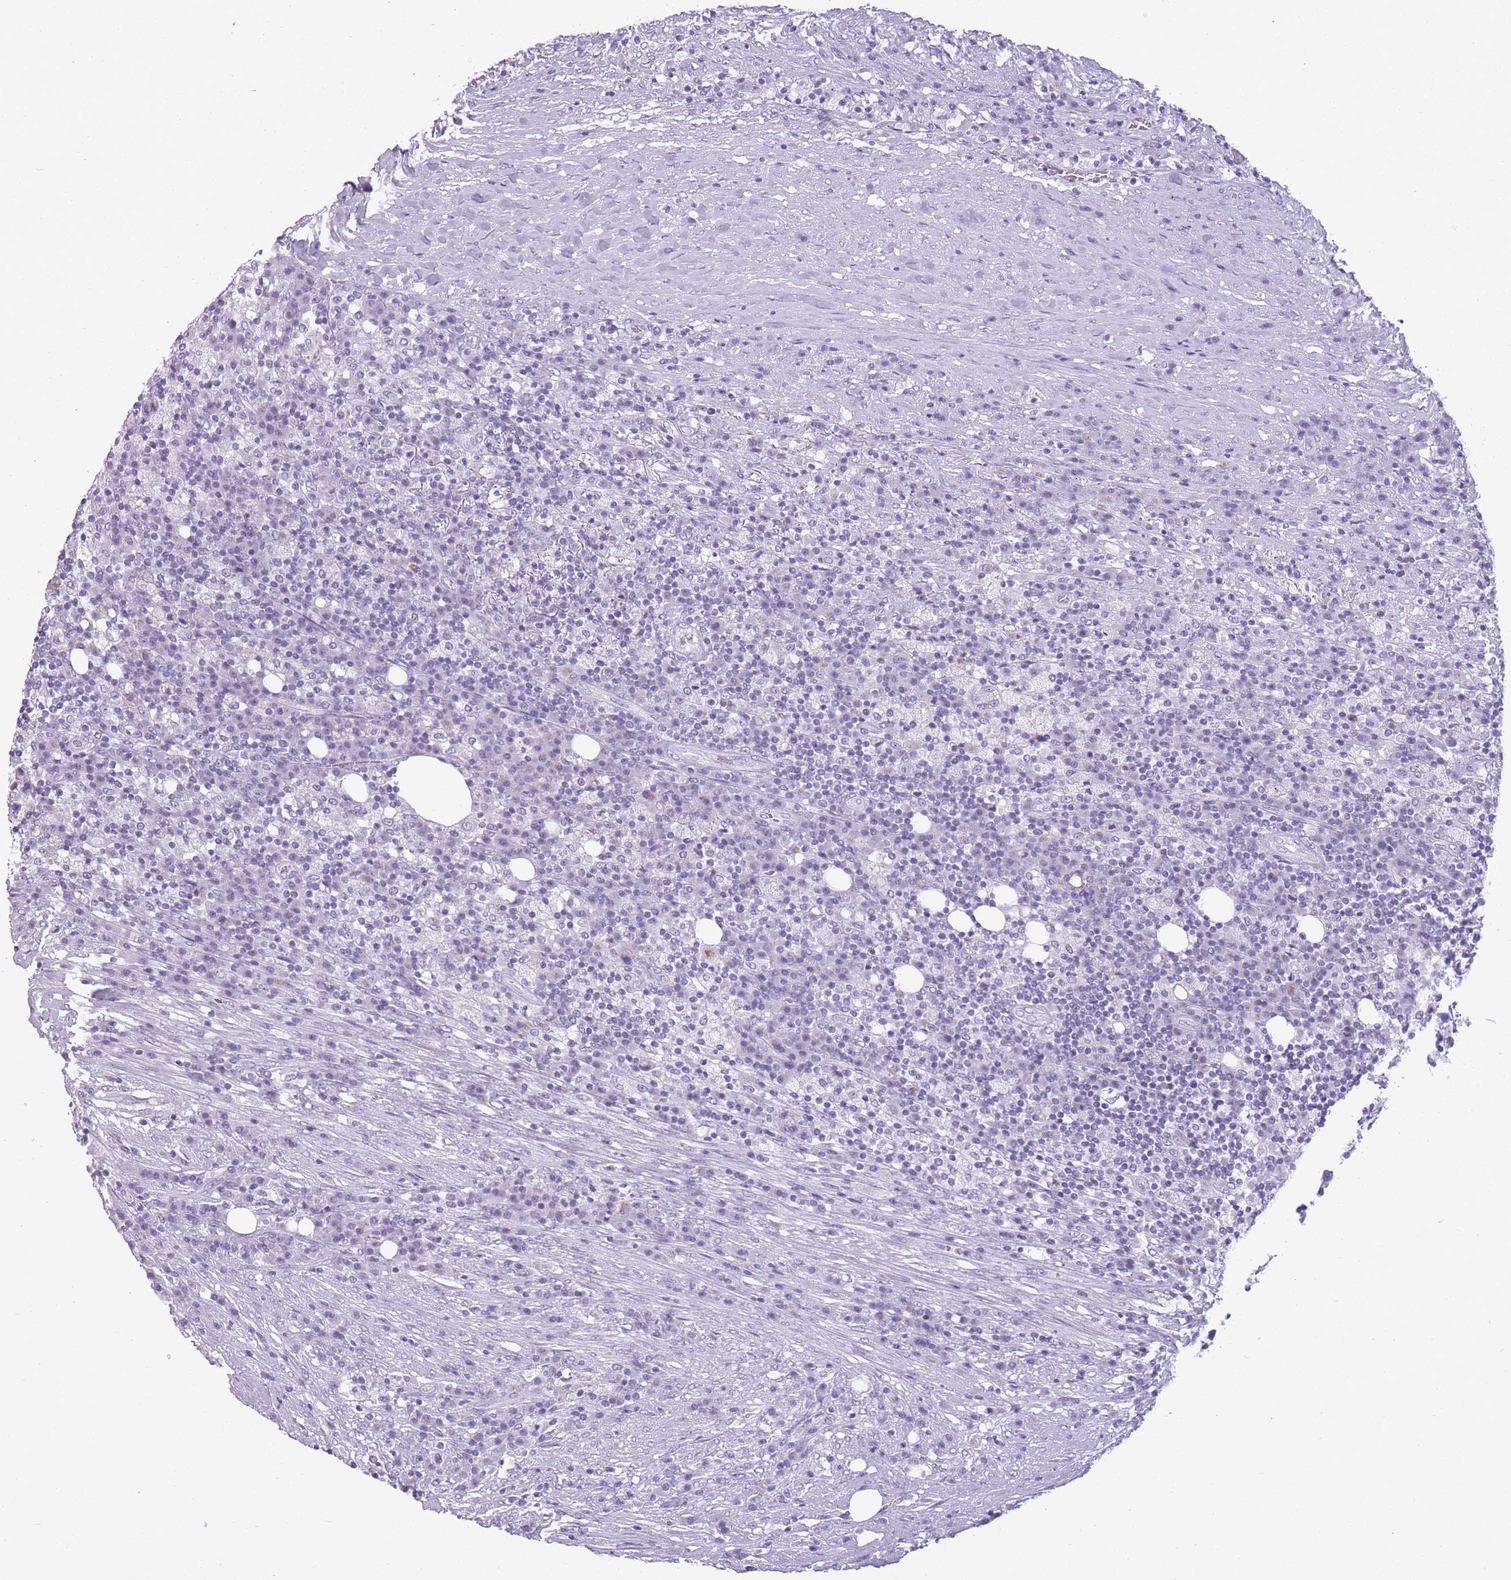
{"staining": {"intensity": "negative", "quantity": "none", "location": "none"}, "tissue": "colorectal cancer", "cell_type": "Tumor cells", "image_type": "cancer", "snomed": [{"axis": "morphology", "description": "Adenocarcinoma, NOS"}, {"axis": "topography", "description": "Colon"}], "caption": "Colorectal cancer was stained to show a protein in brown. There is no significant staining in tumor cells.", "gene": "GOLGA6D", "patient": {"sex": "male", "age": 83}}